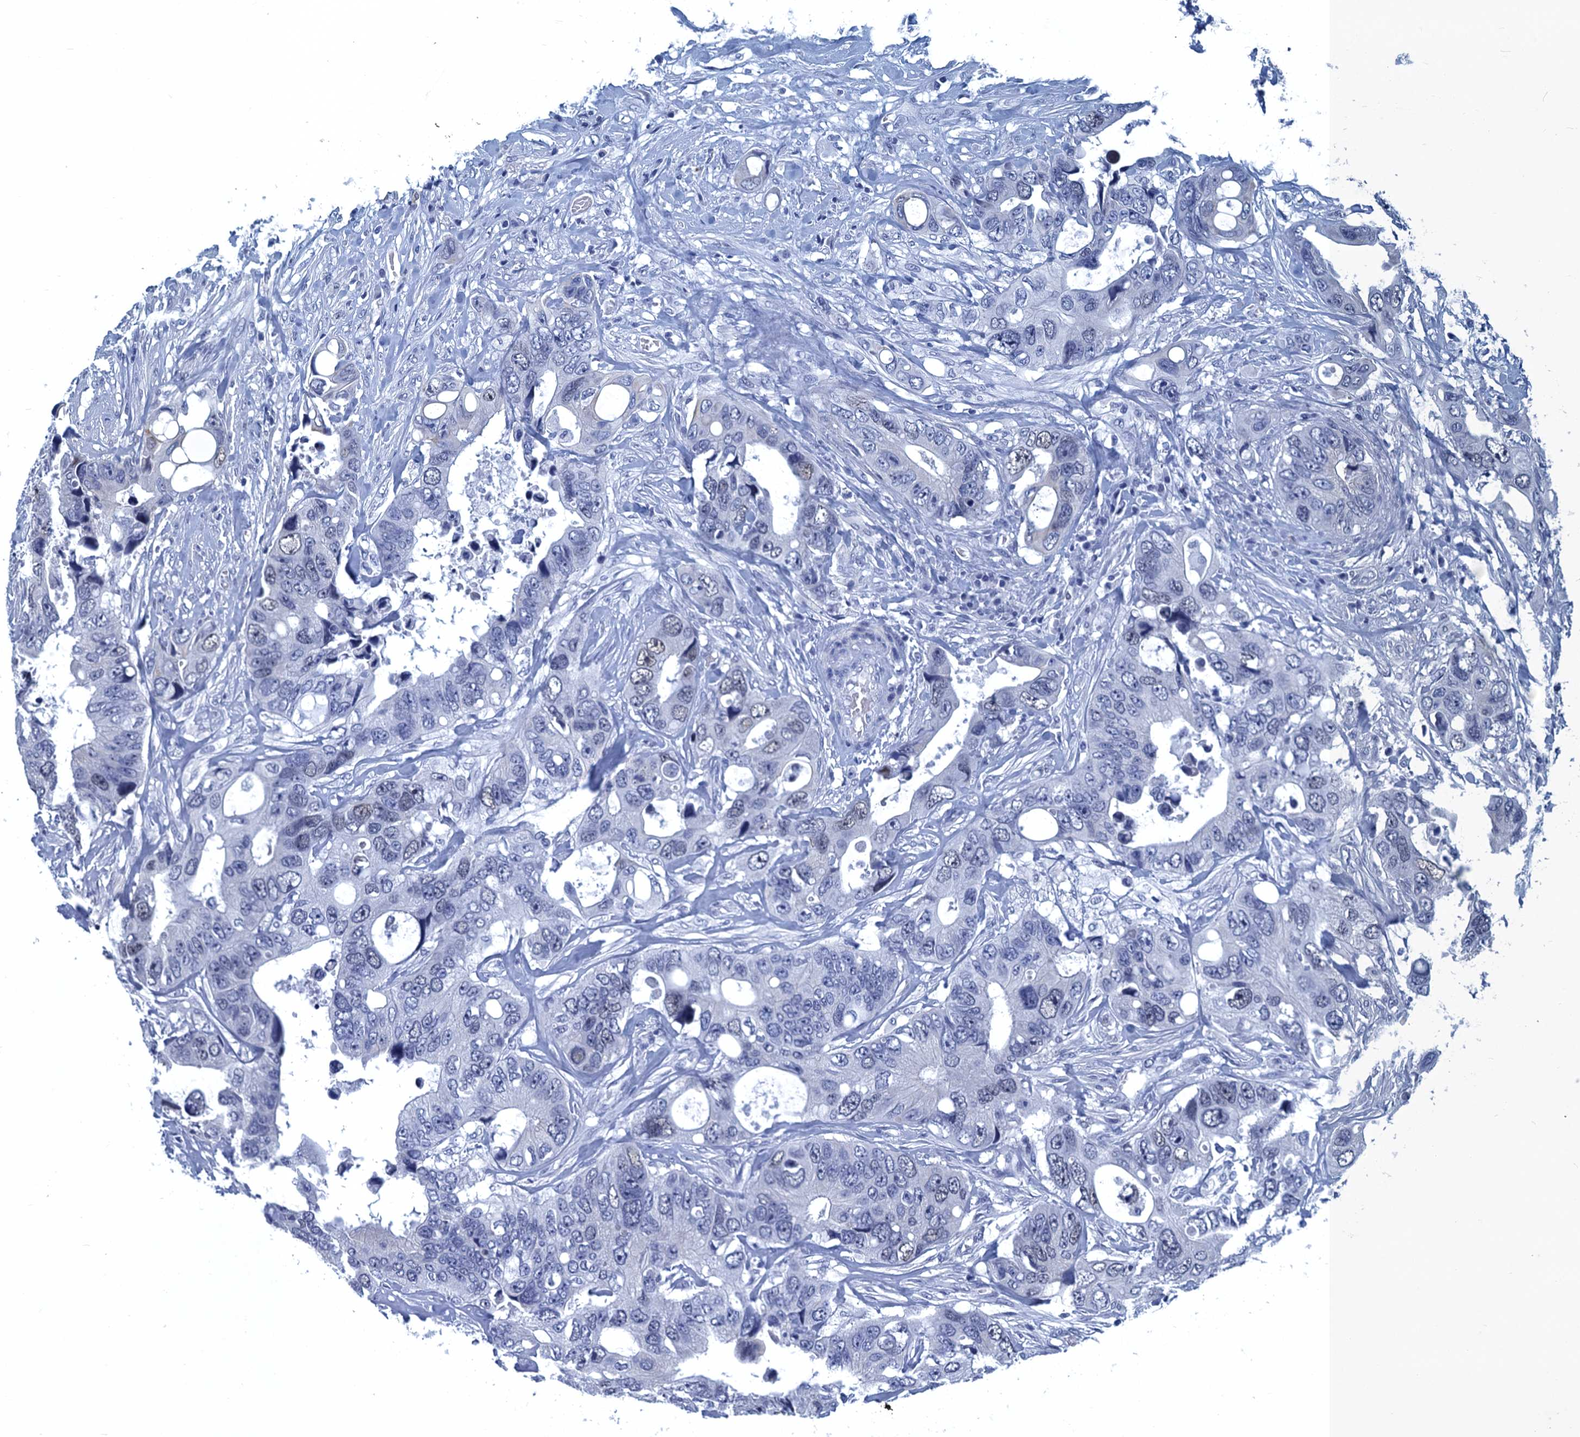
{"staining": {"intensity": "weak", "quantity": "<25%", "location": "nuclear"}, "tissue": "colorectal cancer", "cell_type": "Tumor cells", "image_type": "cancer", "snomed": [{"axis": "morphology", "description": "Adenocarcinoma, NOS"}, {"axis": "topography", "description": "Rectum"}], "caption": "An IHC image of colorectal cancer (adenocarcinoma) is shown. There is no staining in tumor cells of colorectal cancer (adenocarcinoma). Nuclei are stained in blue.", "gene": "GINS3", "patient": {"sex": "male", "age": 57}}